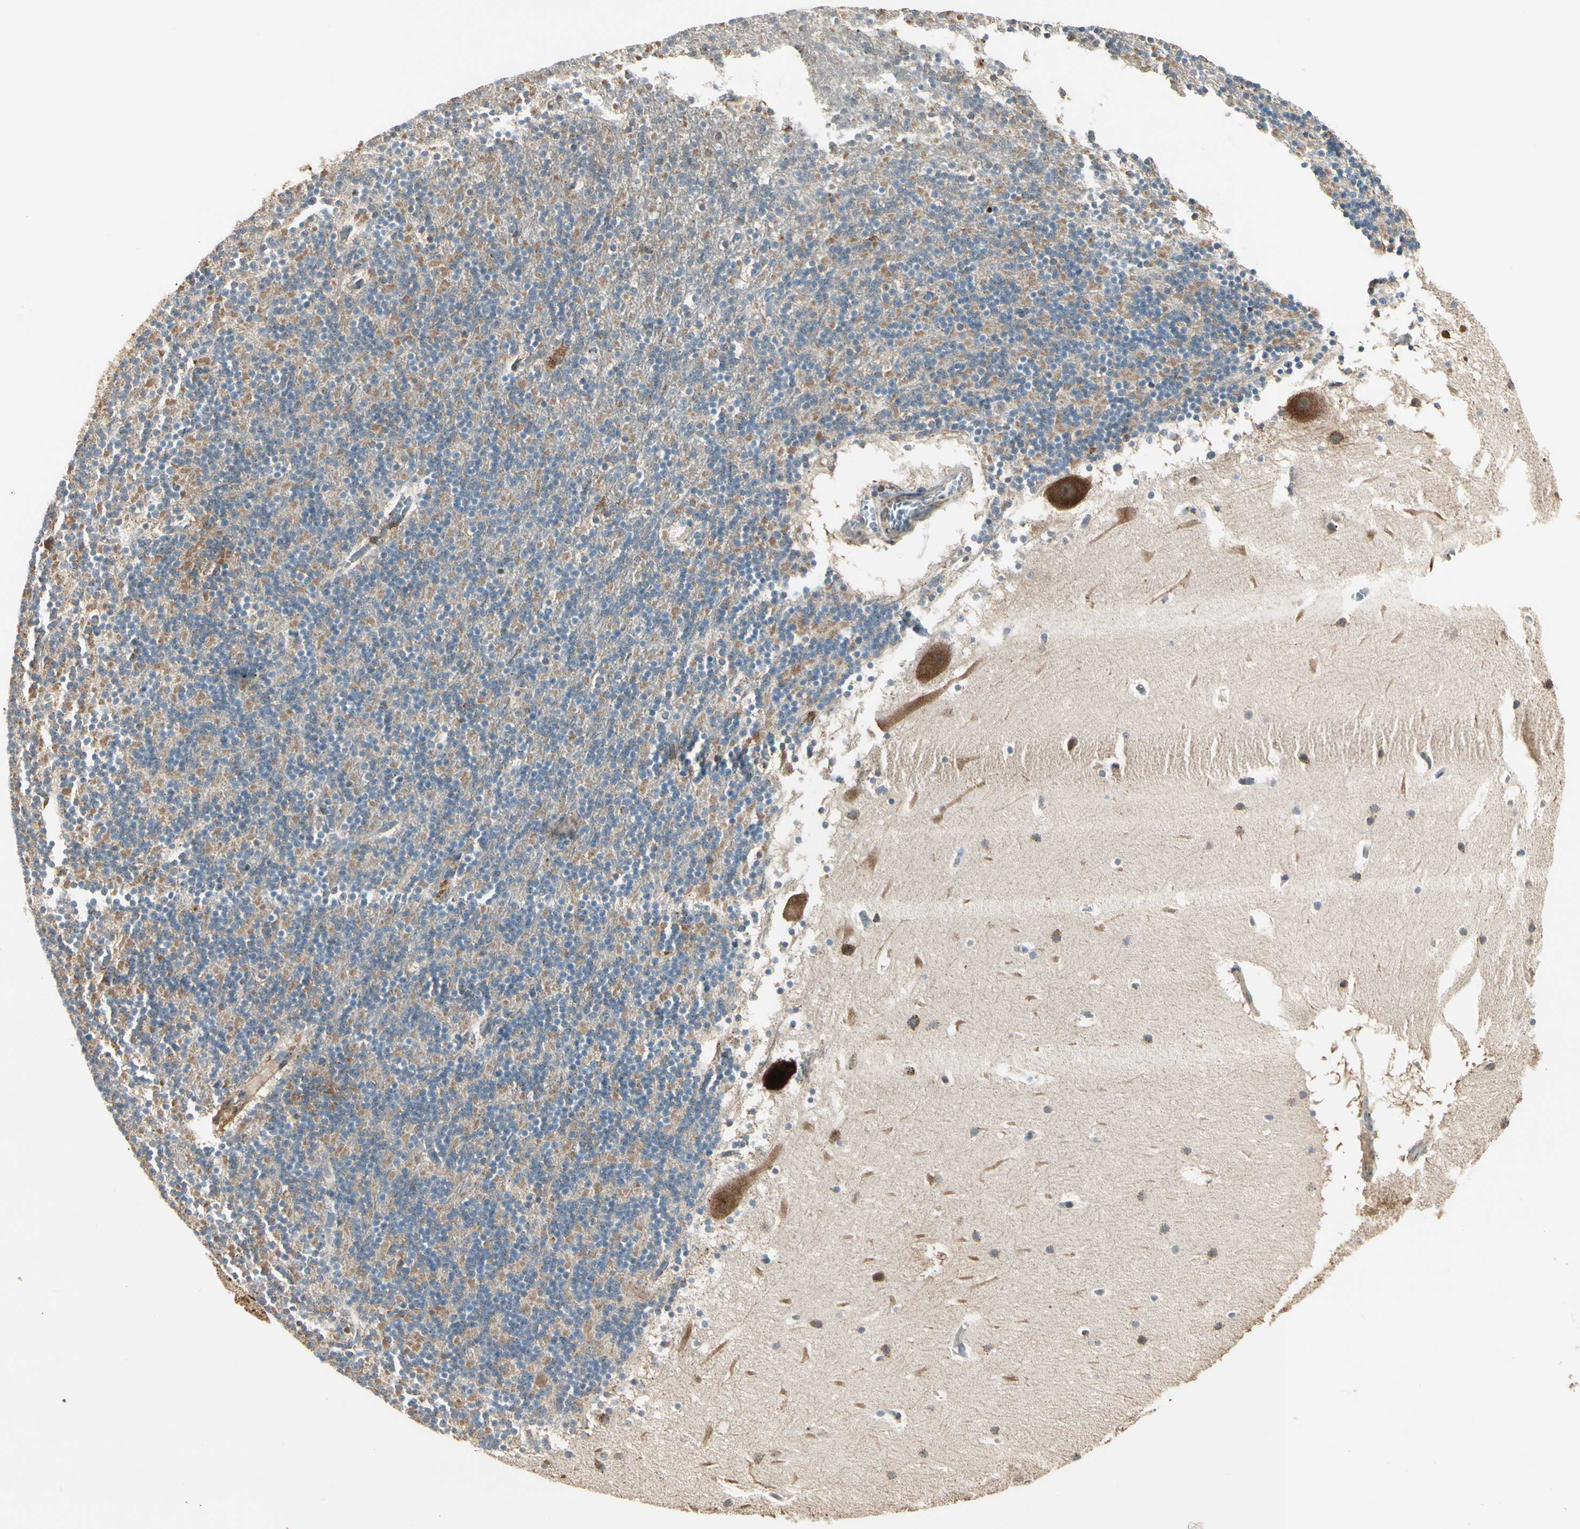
{"staining": {"intensity": "moderate", "quantity": "<25%", "location": "cytoplasmic/membranous"}, "tissue": "cerebellum", "cell_type": "Cells in granular layer", "image_type": "normal", "snomed": [{"axis": "morphology", "description": "Normal tissue, NOS"}, {"axis": "topography", "description": "Cerebellum"}], "caption": "A photomicrograph showing moderate cytoplasmic/membranous staining in about <25% of cells in granular layer in unremarkable cerebellum, as visualized by brown immunohistochemical staining.", "gene": "IP6K2", "patient": {"sex": "male", "age": 45}}